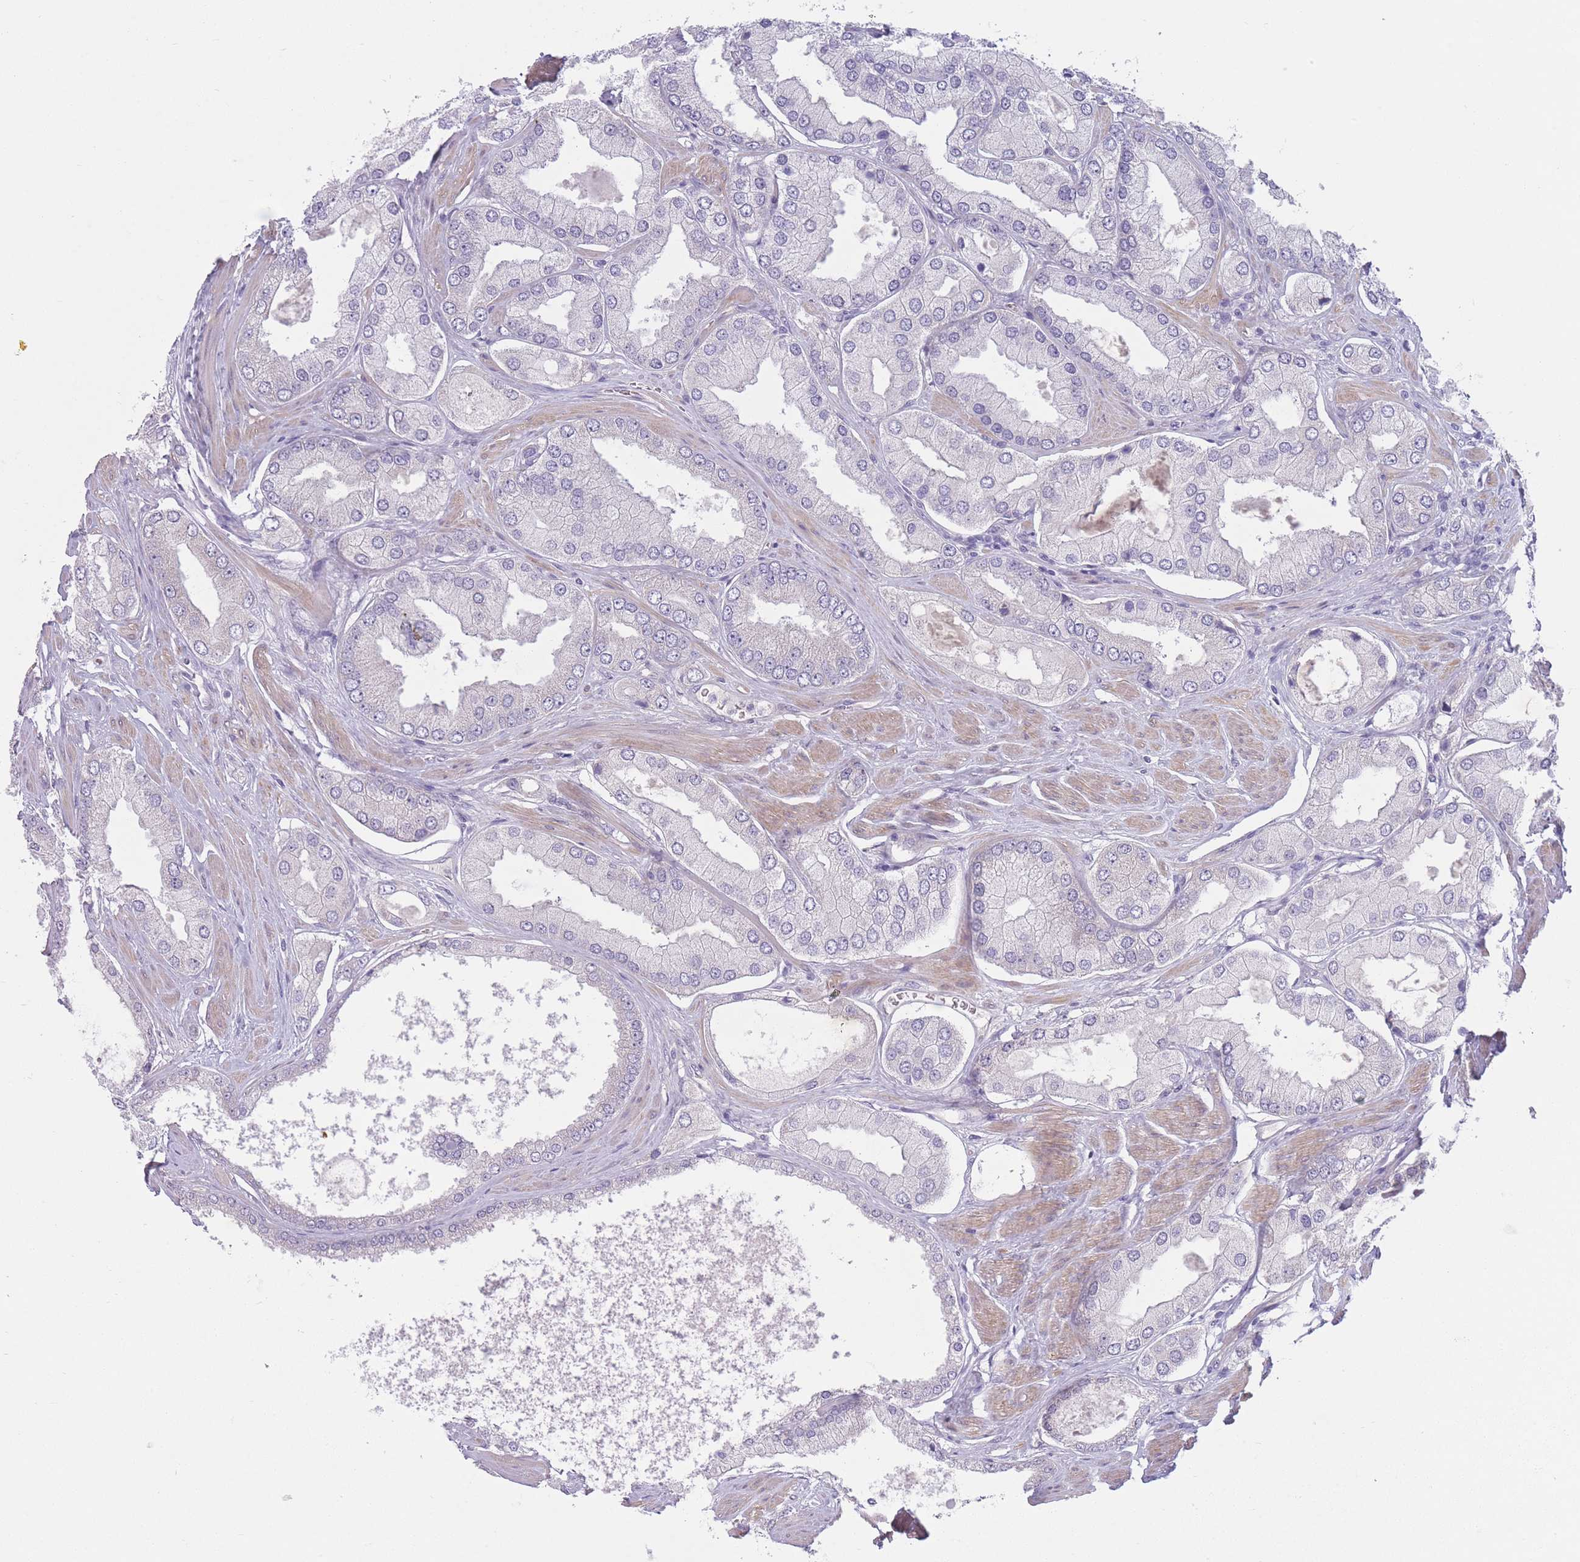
{"staining": {"intensity": "negative", "quantity": "none", "location": "none"}, "tissue": "prostate cancer", "cell_type": "Tumor cells", "image_type": "cancer", "snomed": [{"axis": "morphology", "description": "Adenocarcinoma, Low grade"}, {"axis": "topography", "description": "Prostate"}], "caption": "Histopathology image shows no significant protein expression in tumor cells of prostate cancer.", "gene": "PNPLA5", "patient": {"sex": "male", "age": 42}}